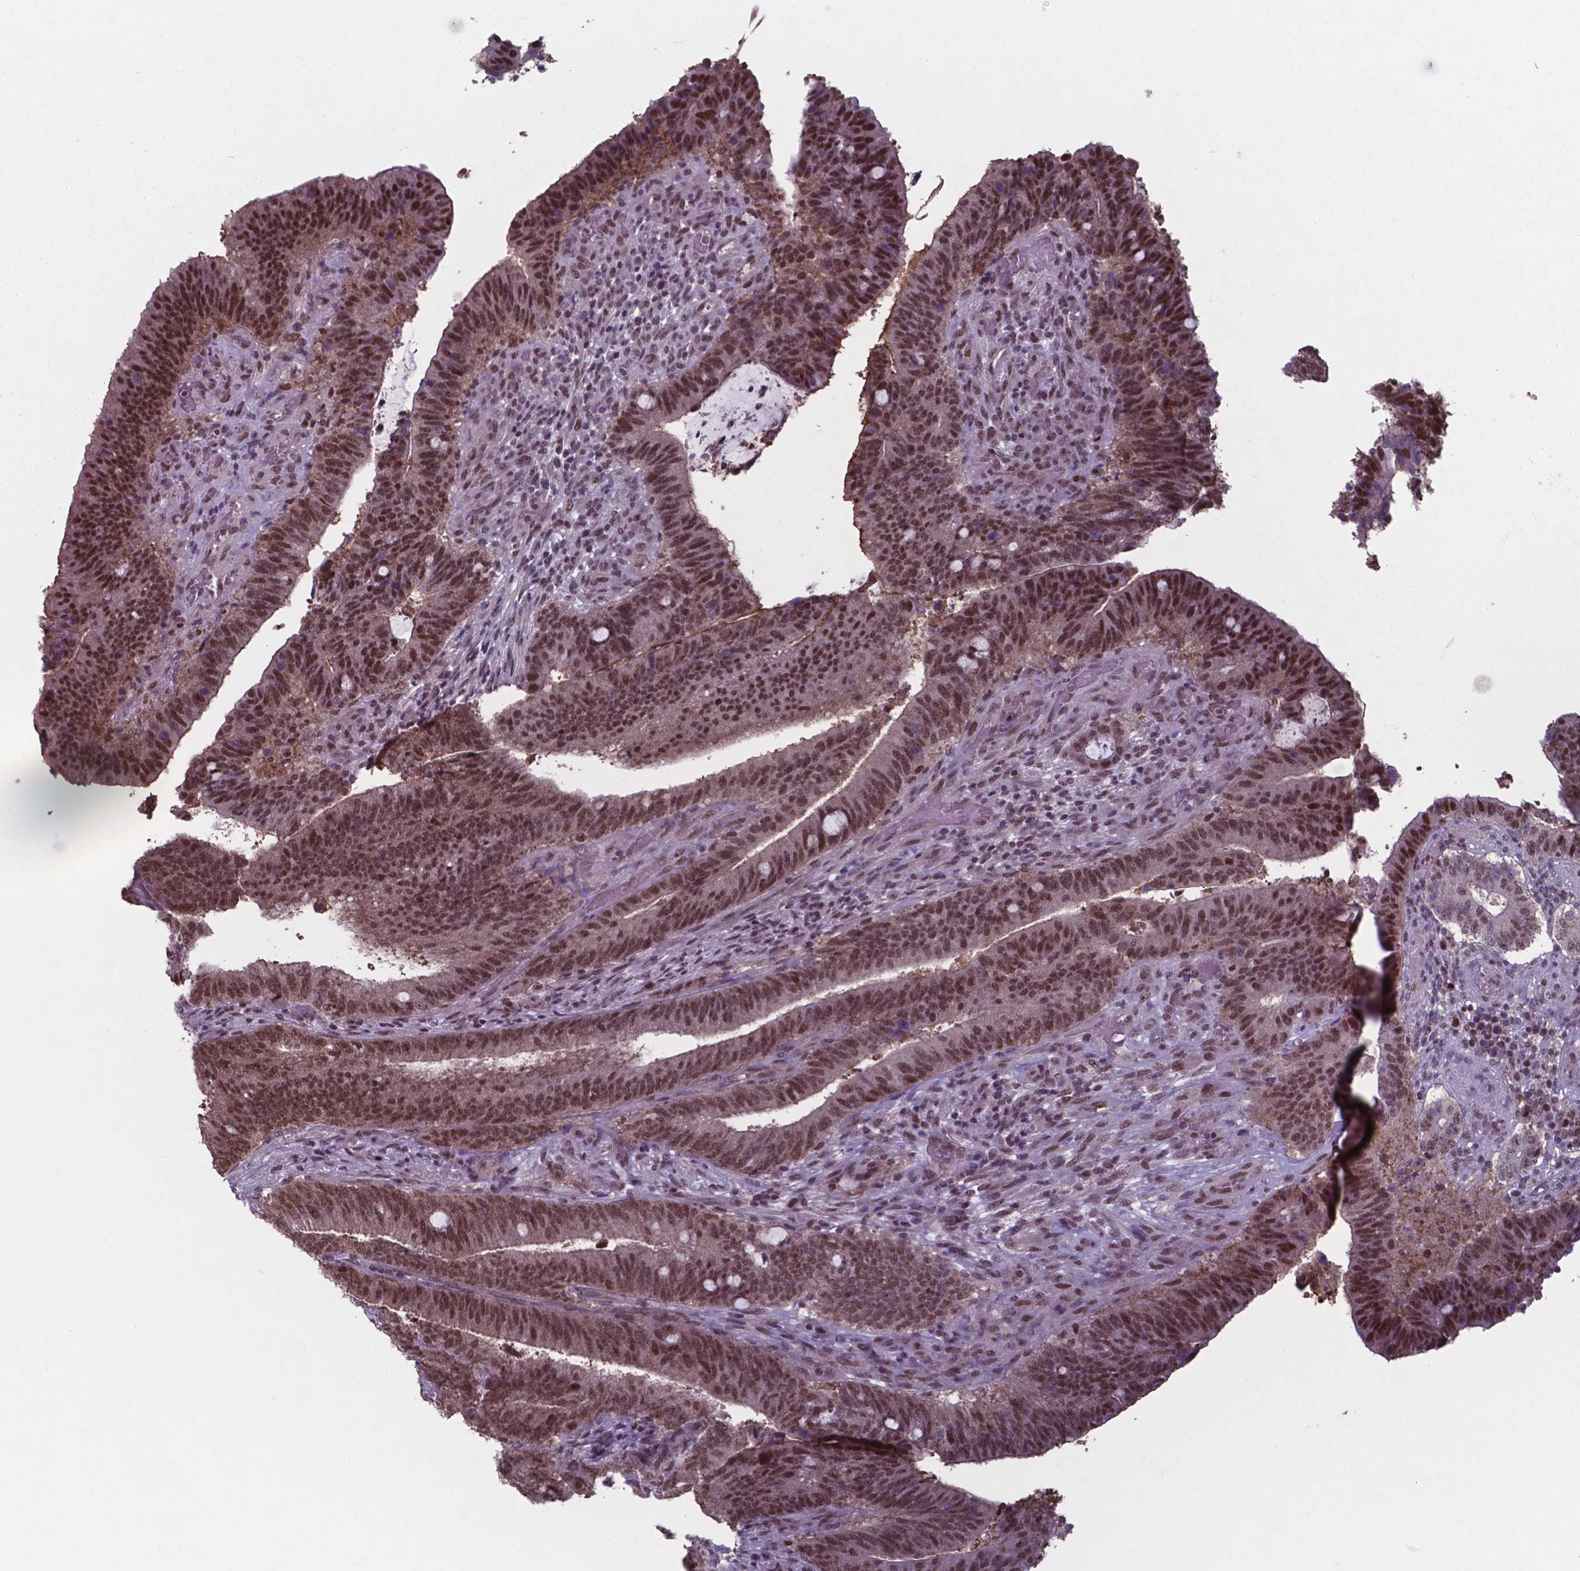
{"staining": {"intensity": "strong", "quantity": ">75%", "location": "cytoplasmic/membranous,nuclear"}, "tissue": "colorectal cancer", "cell_type": "Tumor cells", "image_type": "cancer", "snomed": [{"axis": "morphology", "description": "Adenocarcinoma, NOS"}, {"axis": "topography", "description": "Colon"}], "caption": "Strong cytoplasmic/membranous and nuclear positivity is identified in about >75% of tumor cells in colorectal cancer (adenocarcinoma). The protein is shown in brown color, while the nuclei are stained blue.", "gene": "UBA1", "patient": {"sex": "female", "age": 43}}